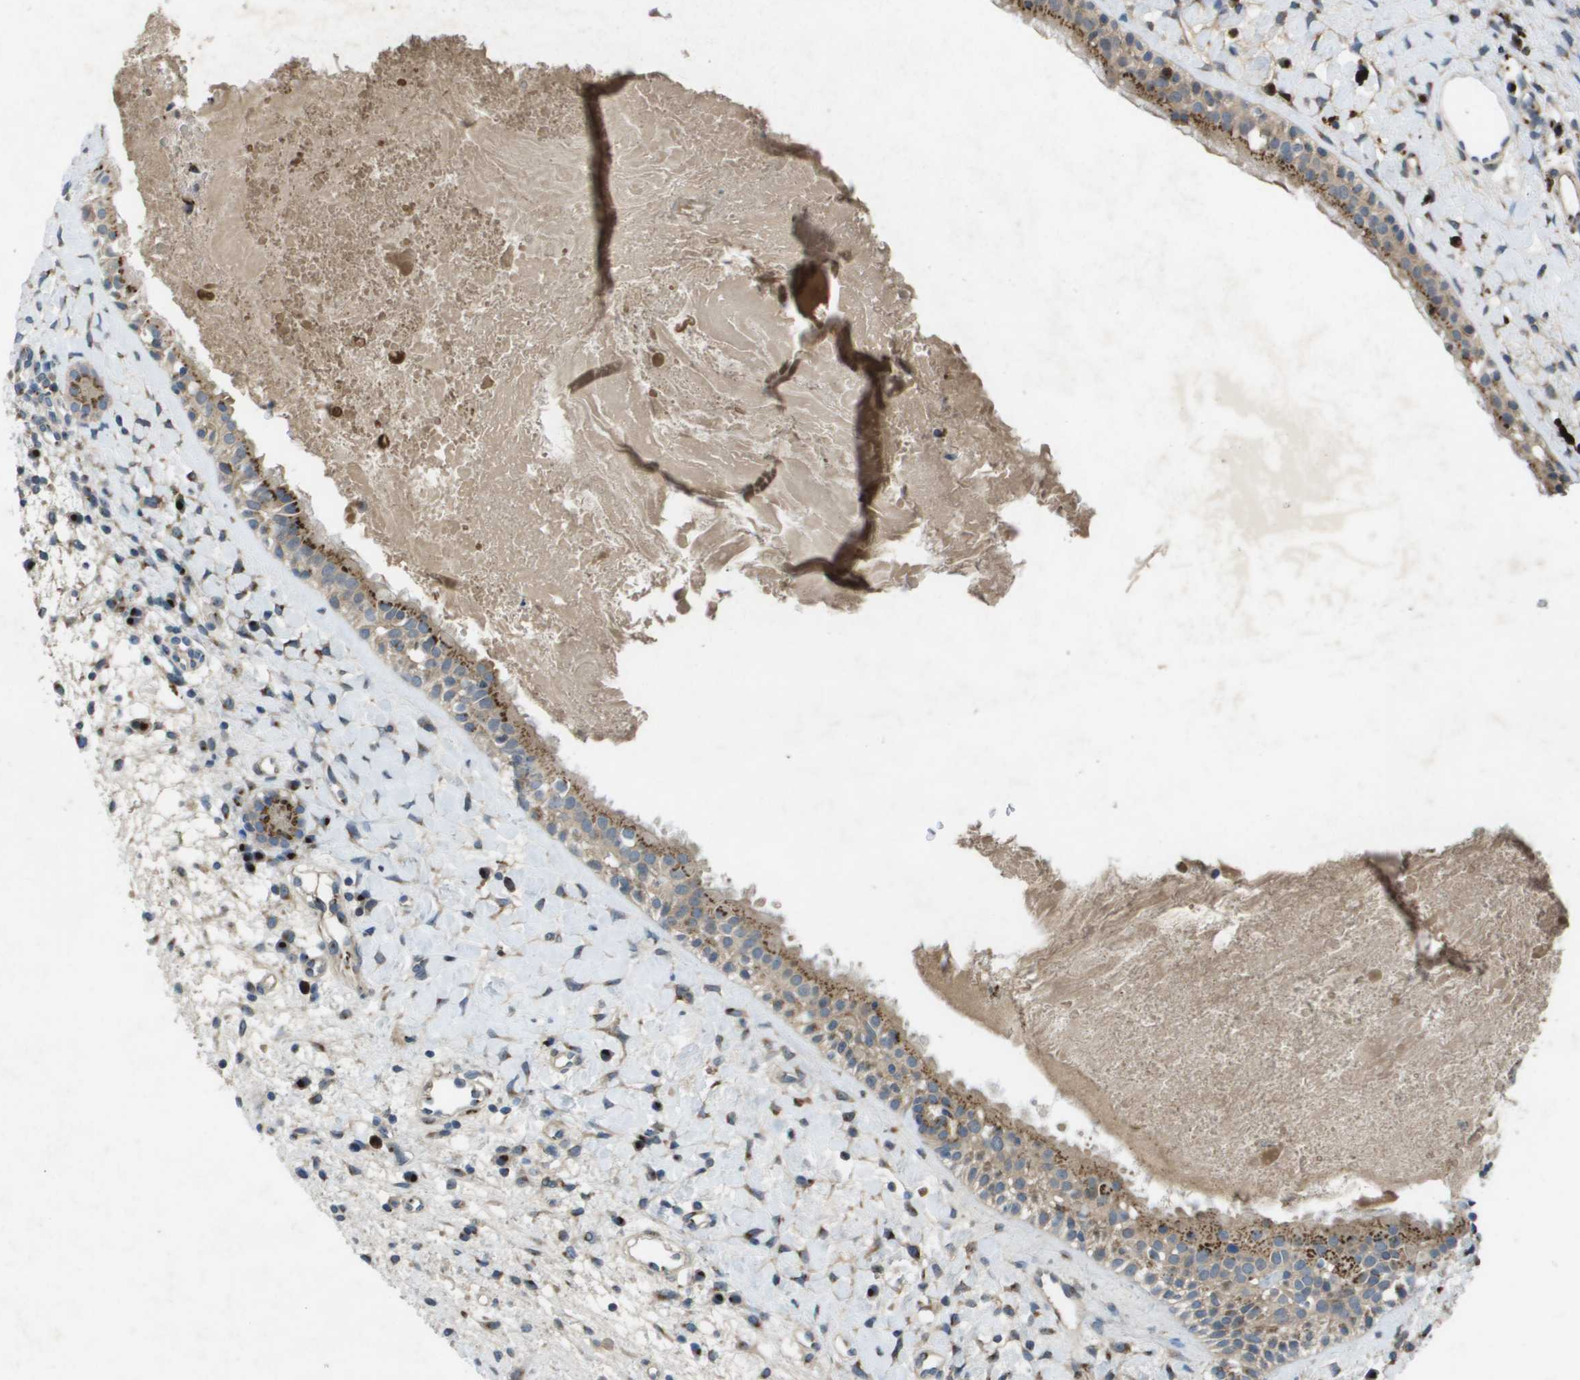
{"staining": {"intensity": "moderate", "quantity": ">75%", "location": "cytoplasmic/membranous"}, "tissue": "nasopharynx", "cell_type": "Respiratory epithelial cells", "image_type": "normal", "snomed": [{"axis": "morphology", "description": "Normal tissue, NOS"}, {"axis": "topography", "description": "Nasopharynx"}], "caption": "A histopathology image of human nasopharynx stained for a protein exhibits moderate cytoplasmic/membranous brown staining in respiratory epithelial cells.", "gene": "QSOX2", "patient": {"sex": "male", "age": 22}}